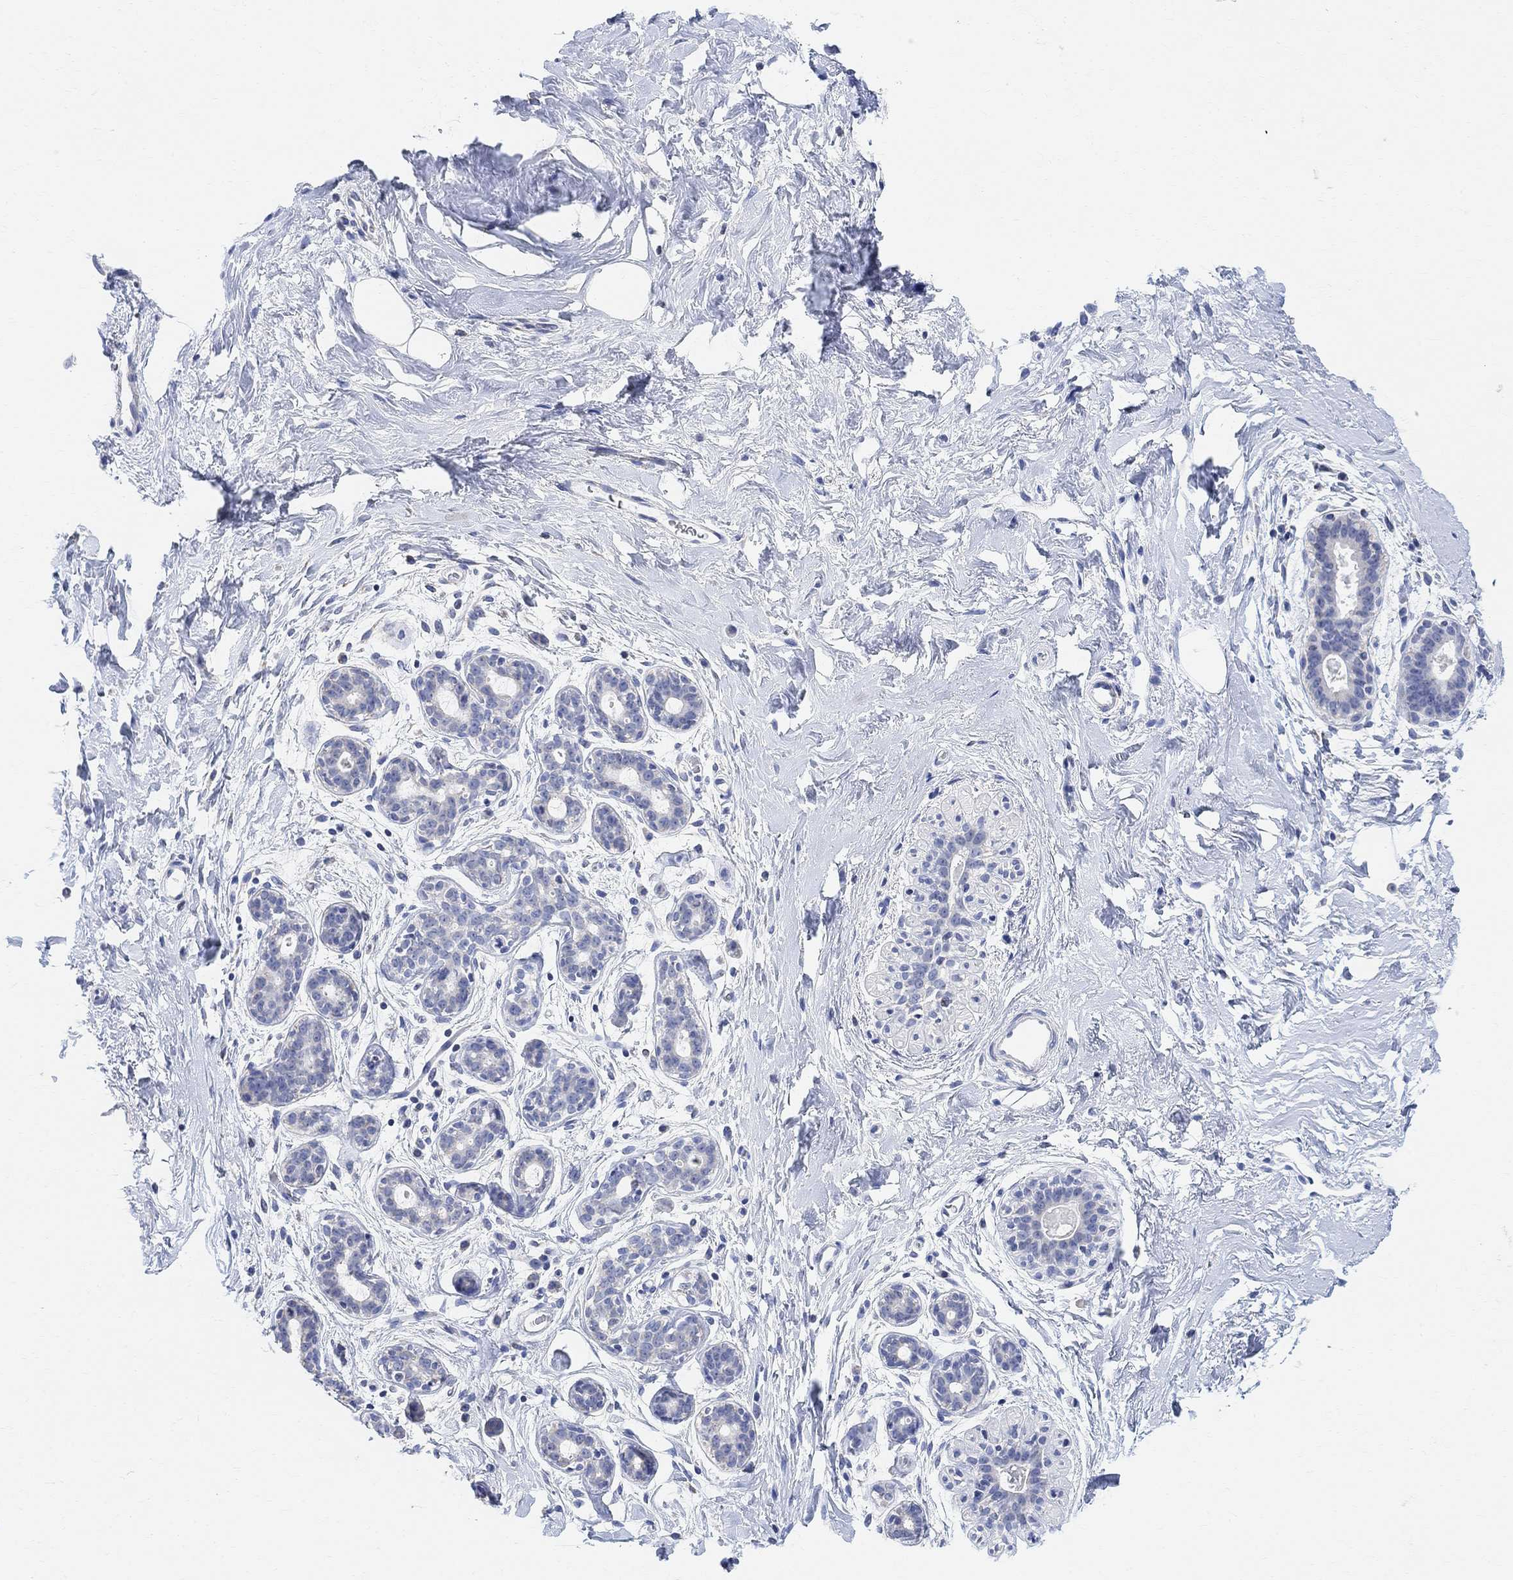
{"staining": {"intensity": "negative", "quantity": "none", "location": "none"}, "tissue": "breast", "cell_type": "Adipocytes", "image_type": "normal", "snomed": [{"axis": "morphology", "description": "Normal tissue, NOS"}, {"axis": "topography", "description": "Breast"}], "caption": "DAB immunohistochemical staining of unremarkable breast demonstrates no significant staining in adipocytes.", "gene": "SYT12", "patient": {"sex": "female", "age": 43}}